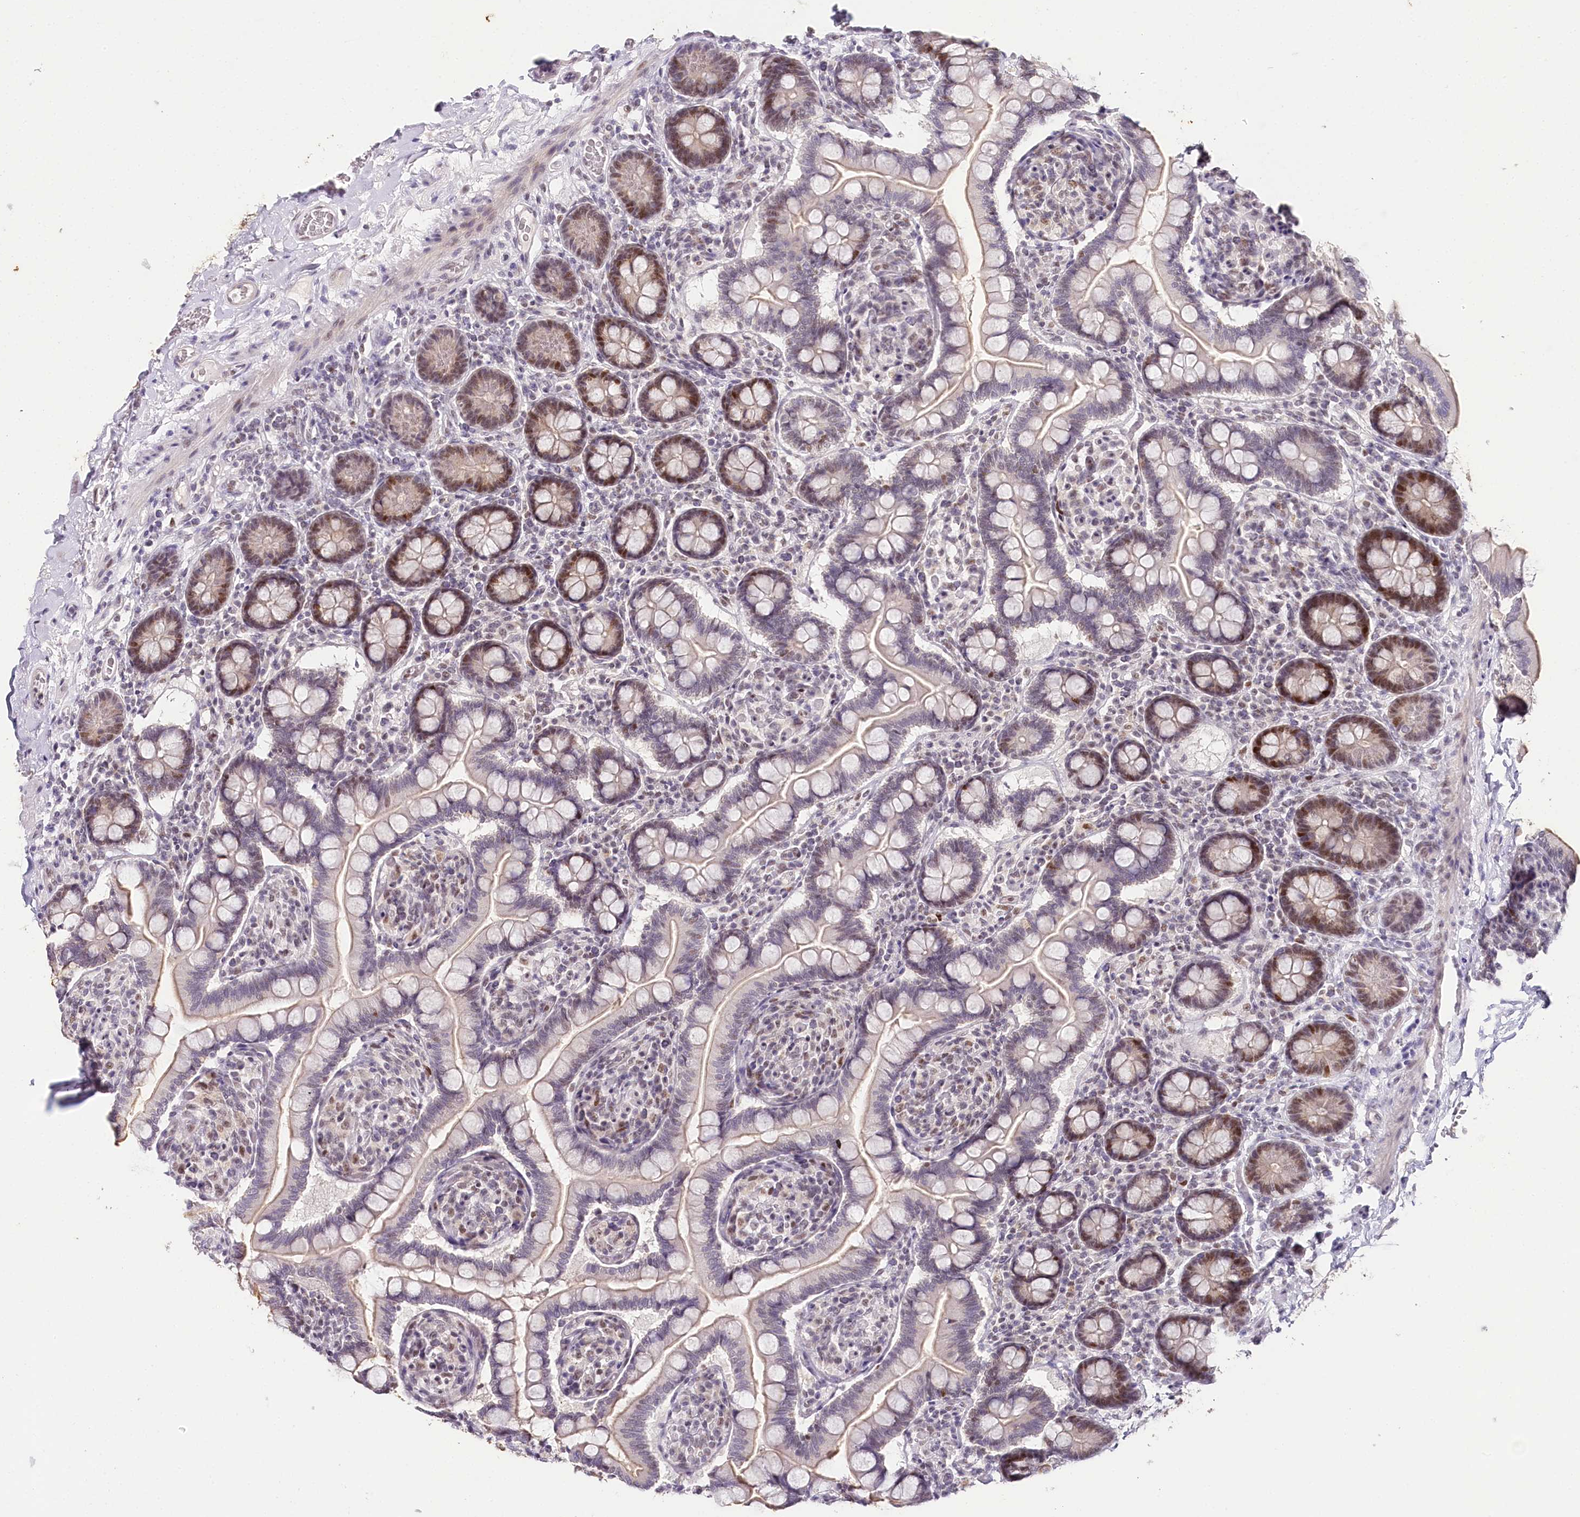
{"staining": {"intensity": "moderate", "quantity": "25%-75%", "location": "nuclear"}, "tissue": "small intestine", "cell_type": "Glandular cells", "image_type": "normal", "snomed": [{"axis": "morphology", "description": "Normal tissue, NOS"}, {"axis": "topography", "description": "Small intestine"}], "caption": "Protein staining of unremarkable small intestine demonstrates moderate nuclear positivity in approximately 25%-75% of glandular cells.", "gene": "TP53", "patient": {"sex": "female", "age": 64}}